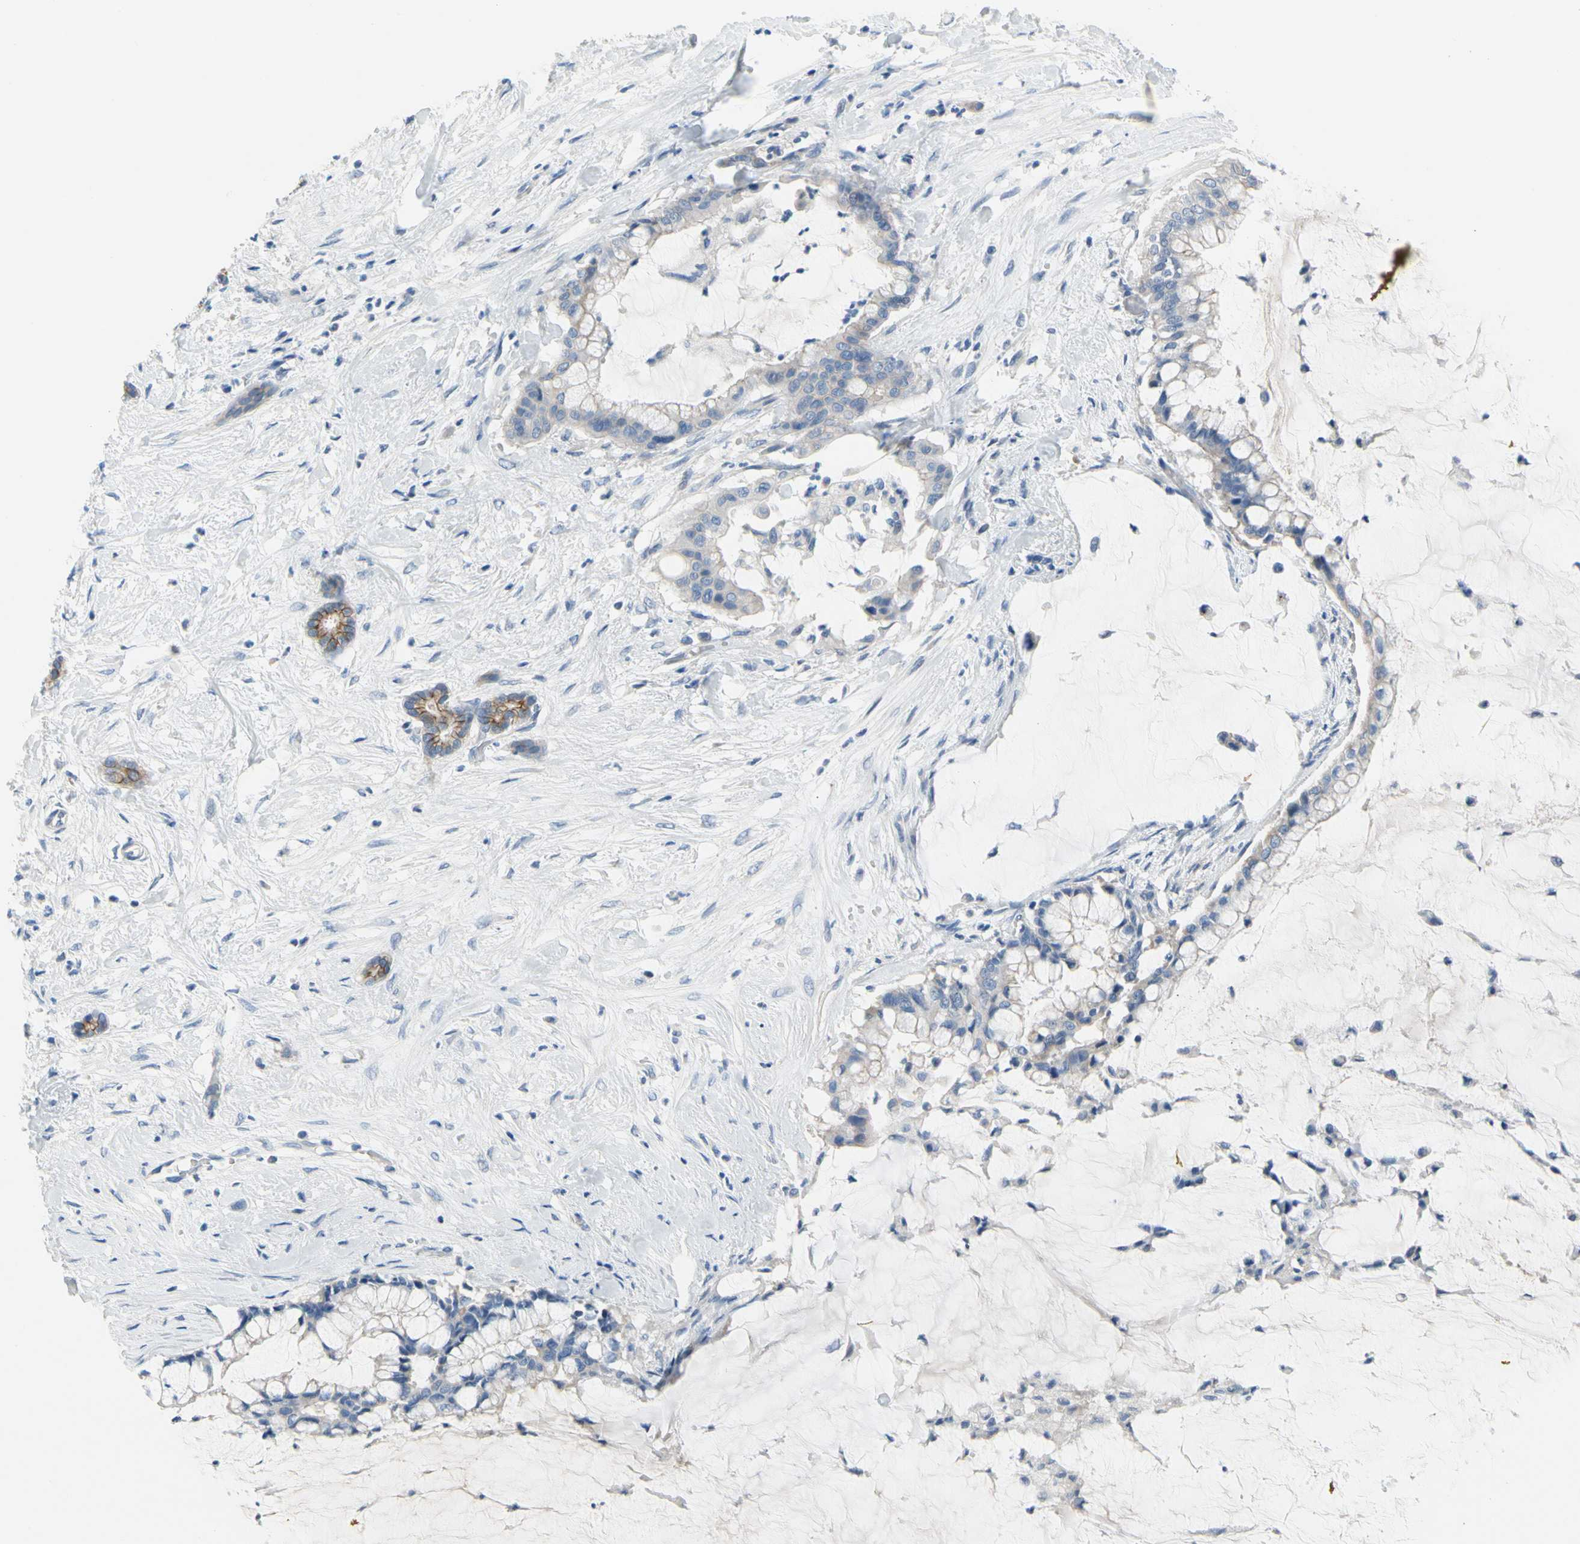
{"staining": {"intensity": "moderate", "quantity": "25%-75%", "location": "cytoplasmic/membranous"}, "tissue": "pancreatic cancer", "cell_type": "Tumor cells", "image_type": "cancer", "snomed": [{"axis": "morphology", "description": "Adenocarcinoma, NOS"}, {"axis": "topography", "description": "Pancreas"}], "caption": "Immunohistochemical staining of pancreatic cancer (adenocarcinoma) exhibits medium levels of moderate cytoplasmic/membranous positivity in about 25%-75% of tumor cells.", "gene": "CA14", "patient": {"sex": "male", "age": 41}}